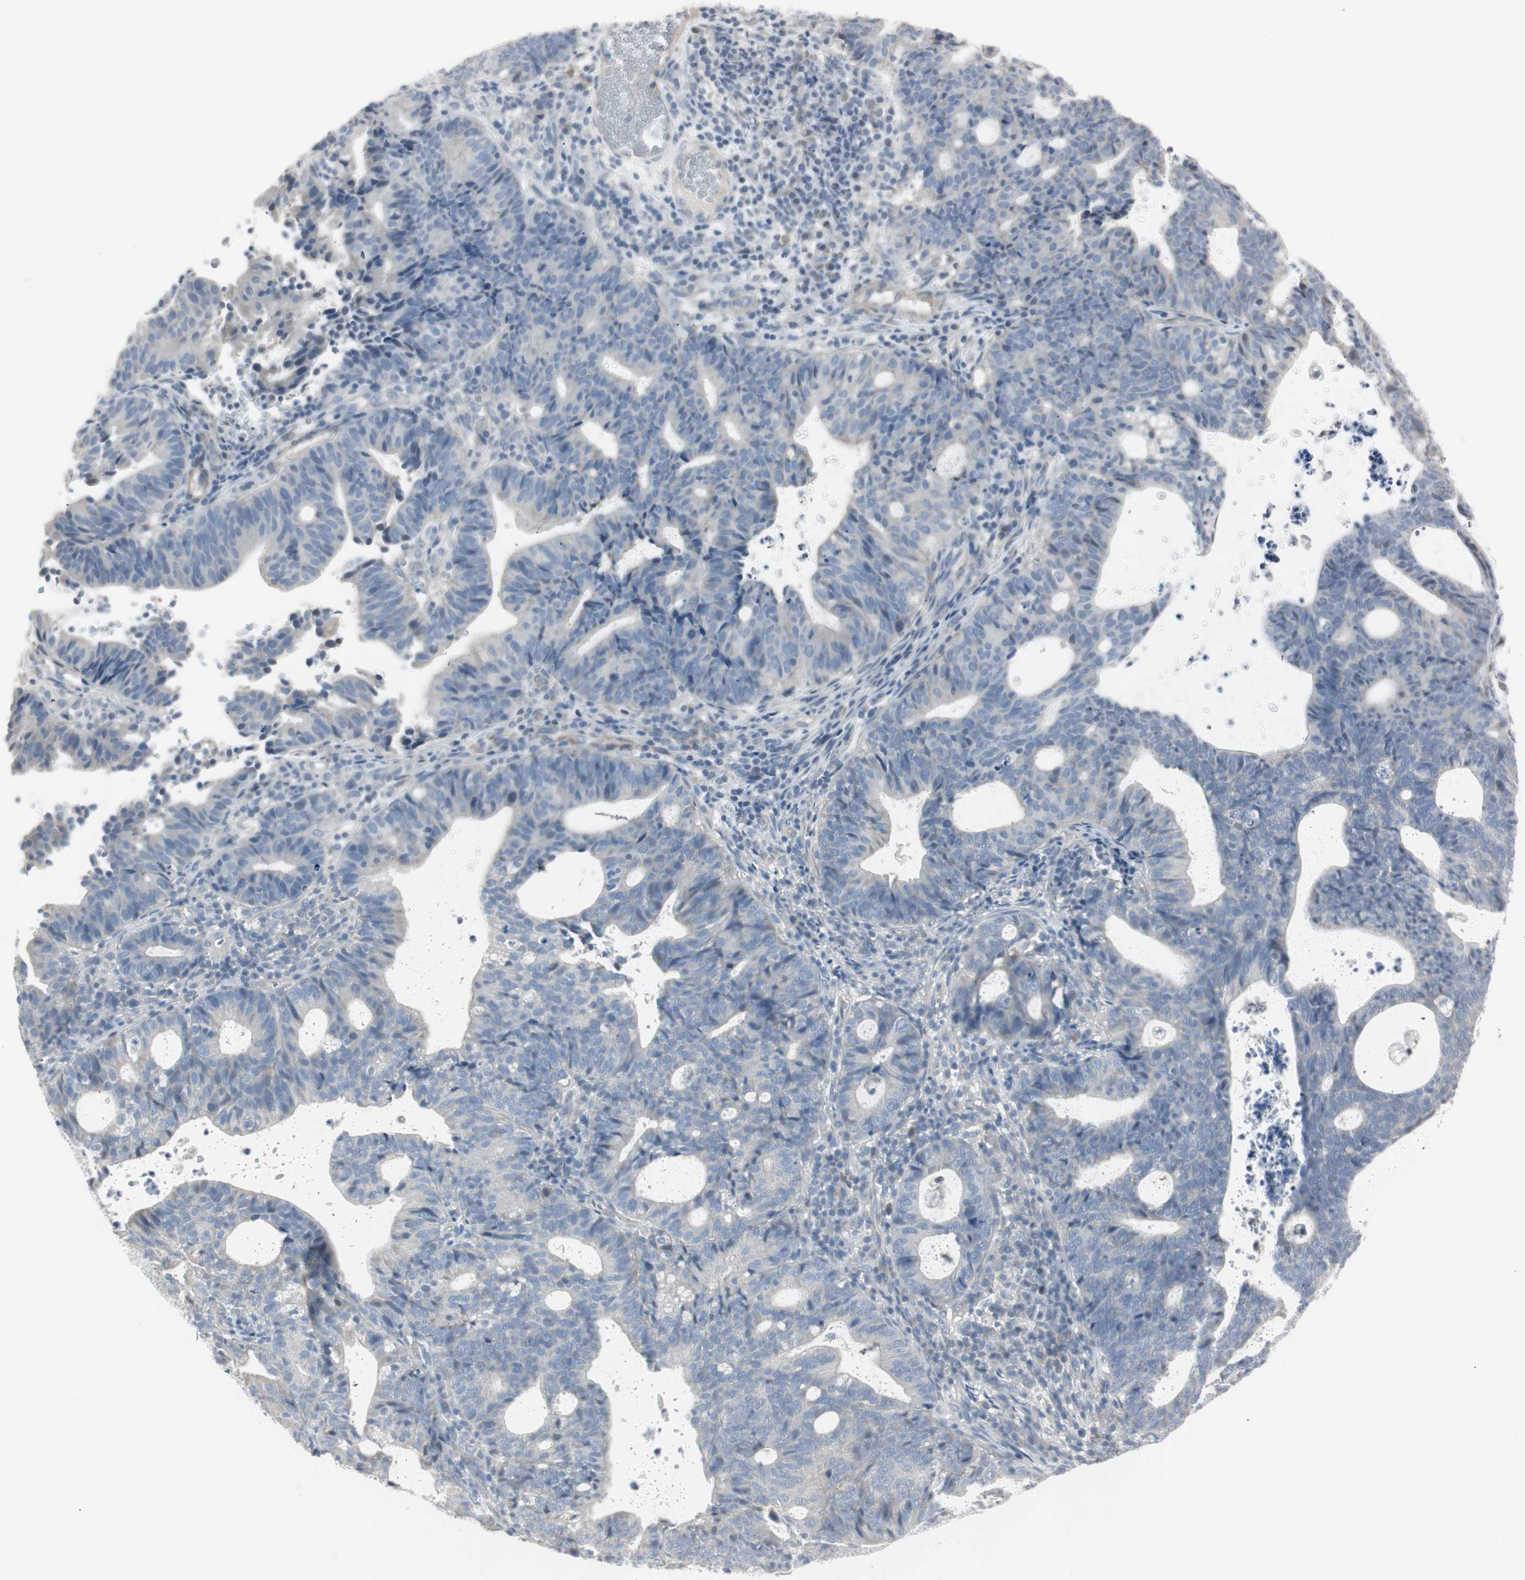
{"staining": {"intensity": "negative", "quantity": "none", "location": "none"}, "tissue": "endometrial cancer", "cell_type": "Tumor cells", "image_type": "cancer", "snomed": [{"axis": "morphology", "description": "Adenocarcinoma, NOS"}, {"axis": "topography", "description": "Uterus"}], "caption": "A high-resolution micrograph shows immunohistochemistry staining of endometrial cancer, which demonstrates no significant staining in tumor cells. The staining is performed using DAB brown chromogen with nuclei counter-stained in using hematoxylin.", "gene": "DMPK", "patient": {"sex": "female", "age": 83}}